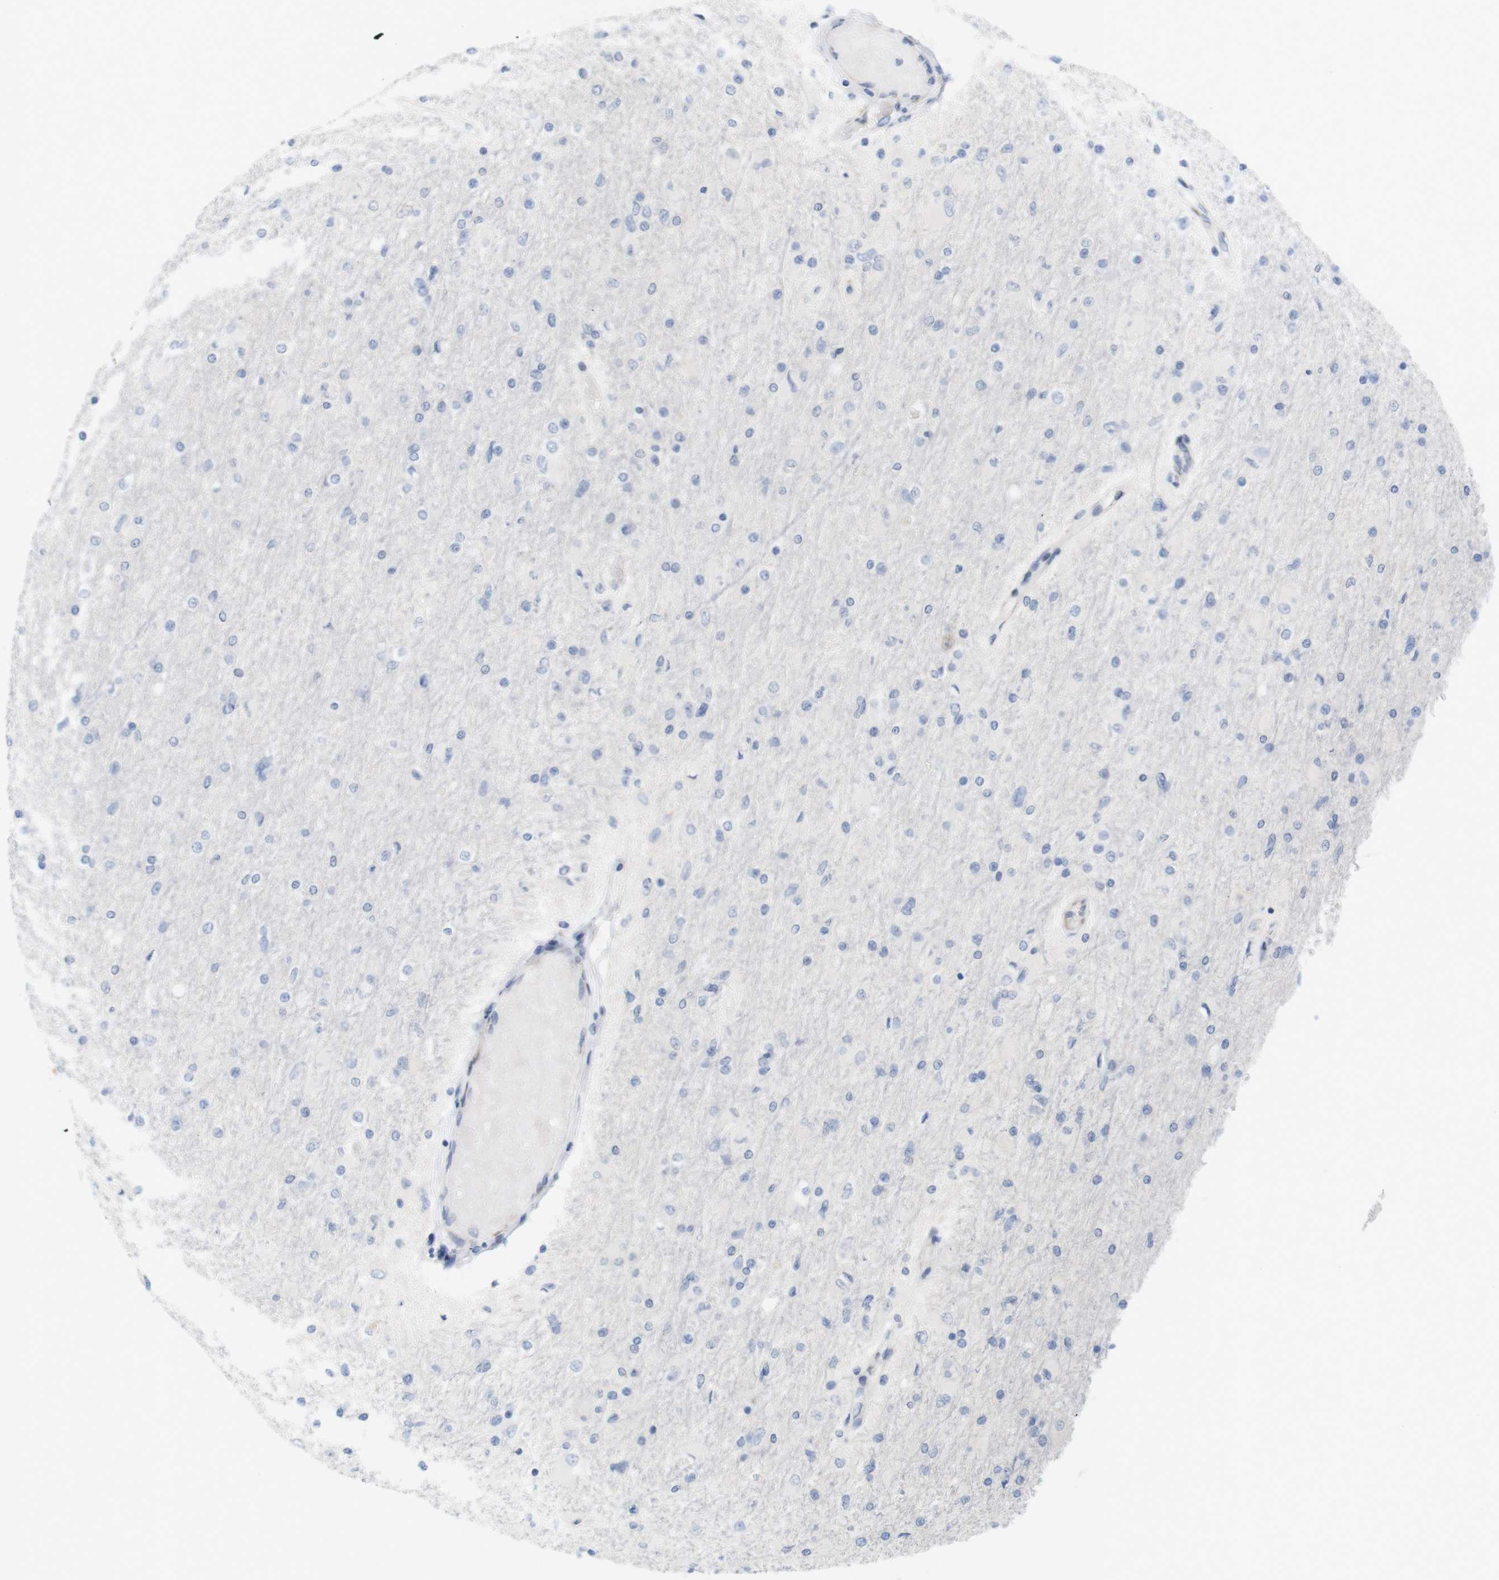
{"staining": {"intensity": "negative", "quantity": "none", "location": "none"}, "tissue": "glioma", "cell_type": "Tumor cells", "image_type": "cancer", "snomed": [{"axis": "morphology", "description": "Glioma, malignant, High grade"}, {"axis": "topography", "description": "Cerebral cortex"}], "caption": "There is no significant expression in tumor cells of glioma.", "gene": "ITPR1", "patient": {"sex": "female", "age": 36}}